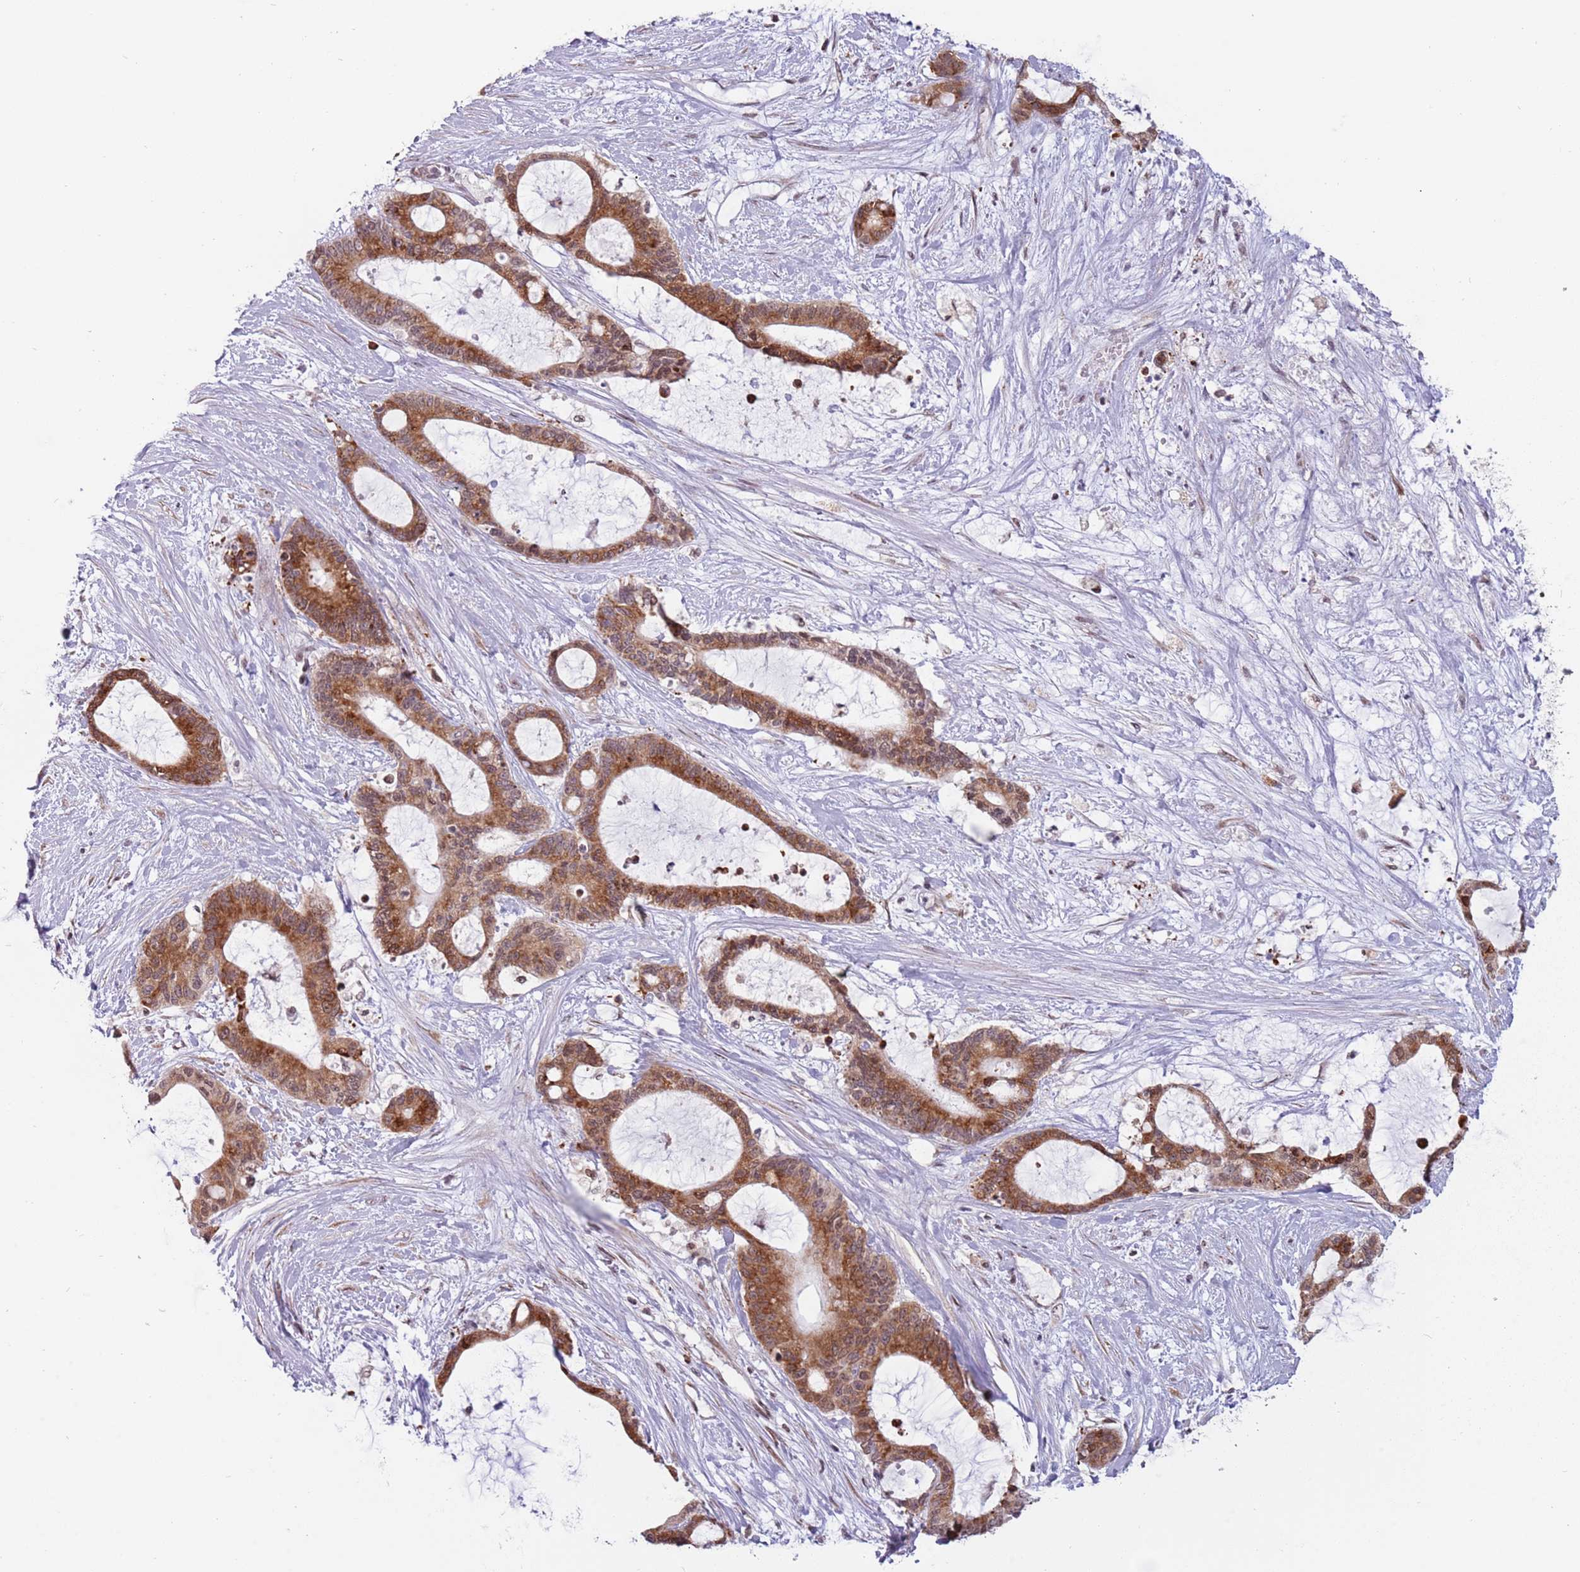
{"staining": {"intensity": "moderate", "quantity": ">75%", "location": "cytoplasmic/membranous"}, "tissue": "liver cancer", "cell_type": "Tumor cells", "image_type": "cancer", "snomed": [{"axis": "morphology", "description": "Normal tissue, NOS"}, {"axis": "morphology", "description": "Cholangiocarcinoma"}, {"axis": "topography", "description": "Liver"}, {"axis": "topography", "description": "Peripheral nerve tissue"}], "caption": "The micrograph reveals immunohistochemical staining of liver cancer (cholangiocarcinoma). There is moderate cytoplasmic/membranous positivity is seen in about >75% of tumor cells.", "gene": "BARD1", "patient": {"sex": "female", "age": 73}}